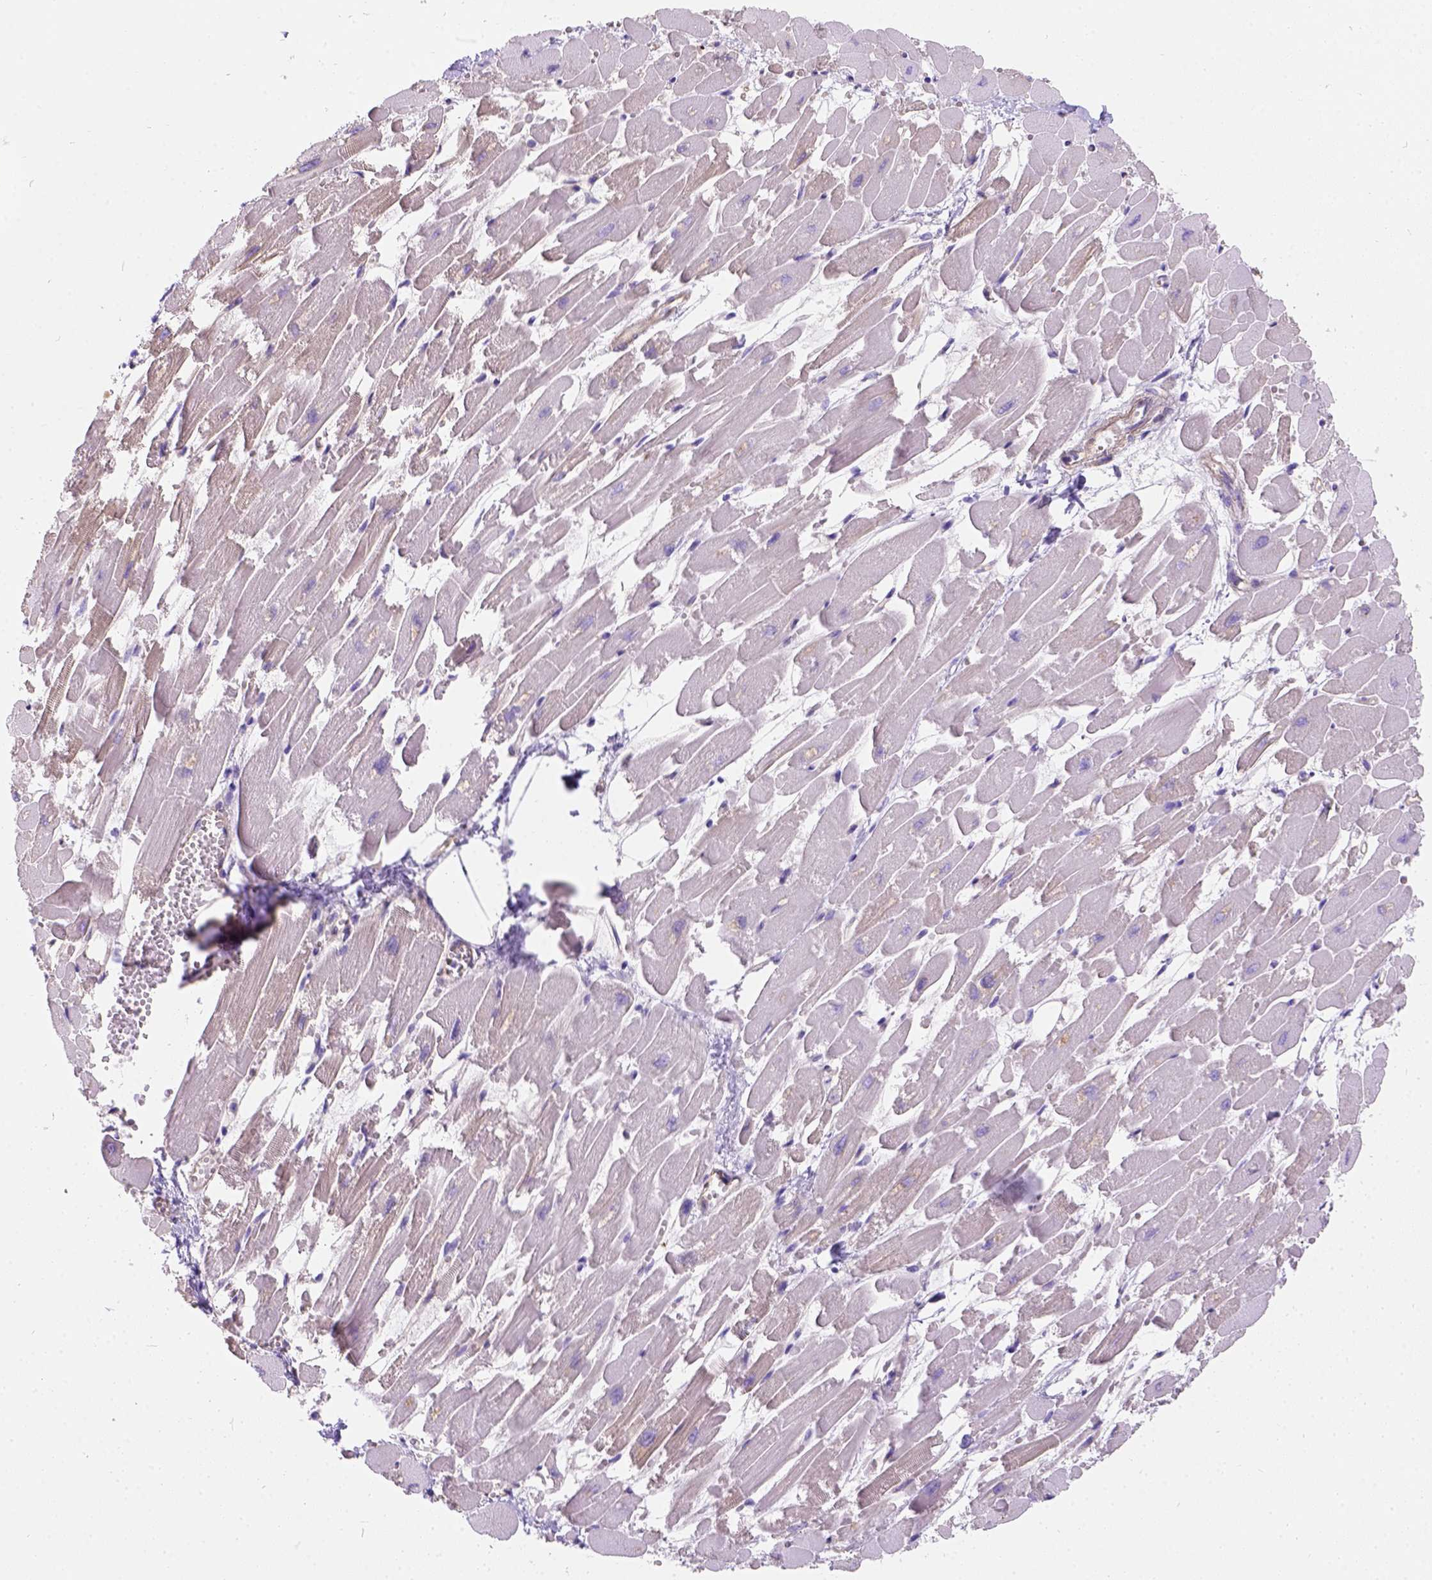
{"staining": {"intensity": "weak", "quantity": "25%-75%", "location": "cytoplasmic/membranous"}, "tissue": "heart muscle", "cell_type": "Cardiomyocytes", "image_type": "normal", "snomed": [{"axis": "morphology", "description": "Normal tissue, NOS"}, {"axis": "topography", "description": "Heart"}], "caption": "The histopathology image reveals immunohistochemical staining of unremarkable heart muscle. There is weak cytoplasmic/membranous staining is seen in about 25%-75% of cardiomyocytes.", "gene": "PHF7", "patient": {"sex": "female", "age": 52}}